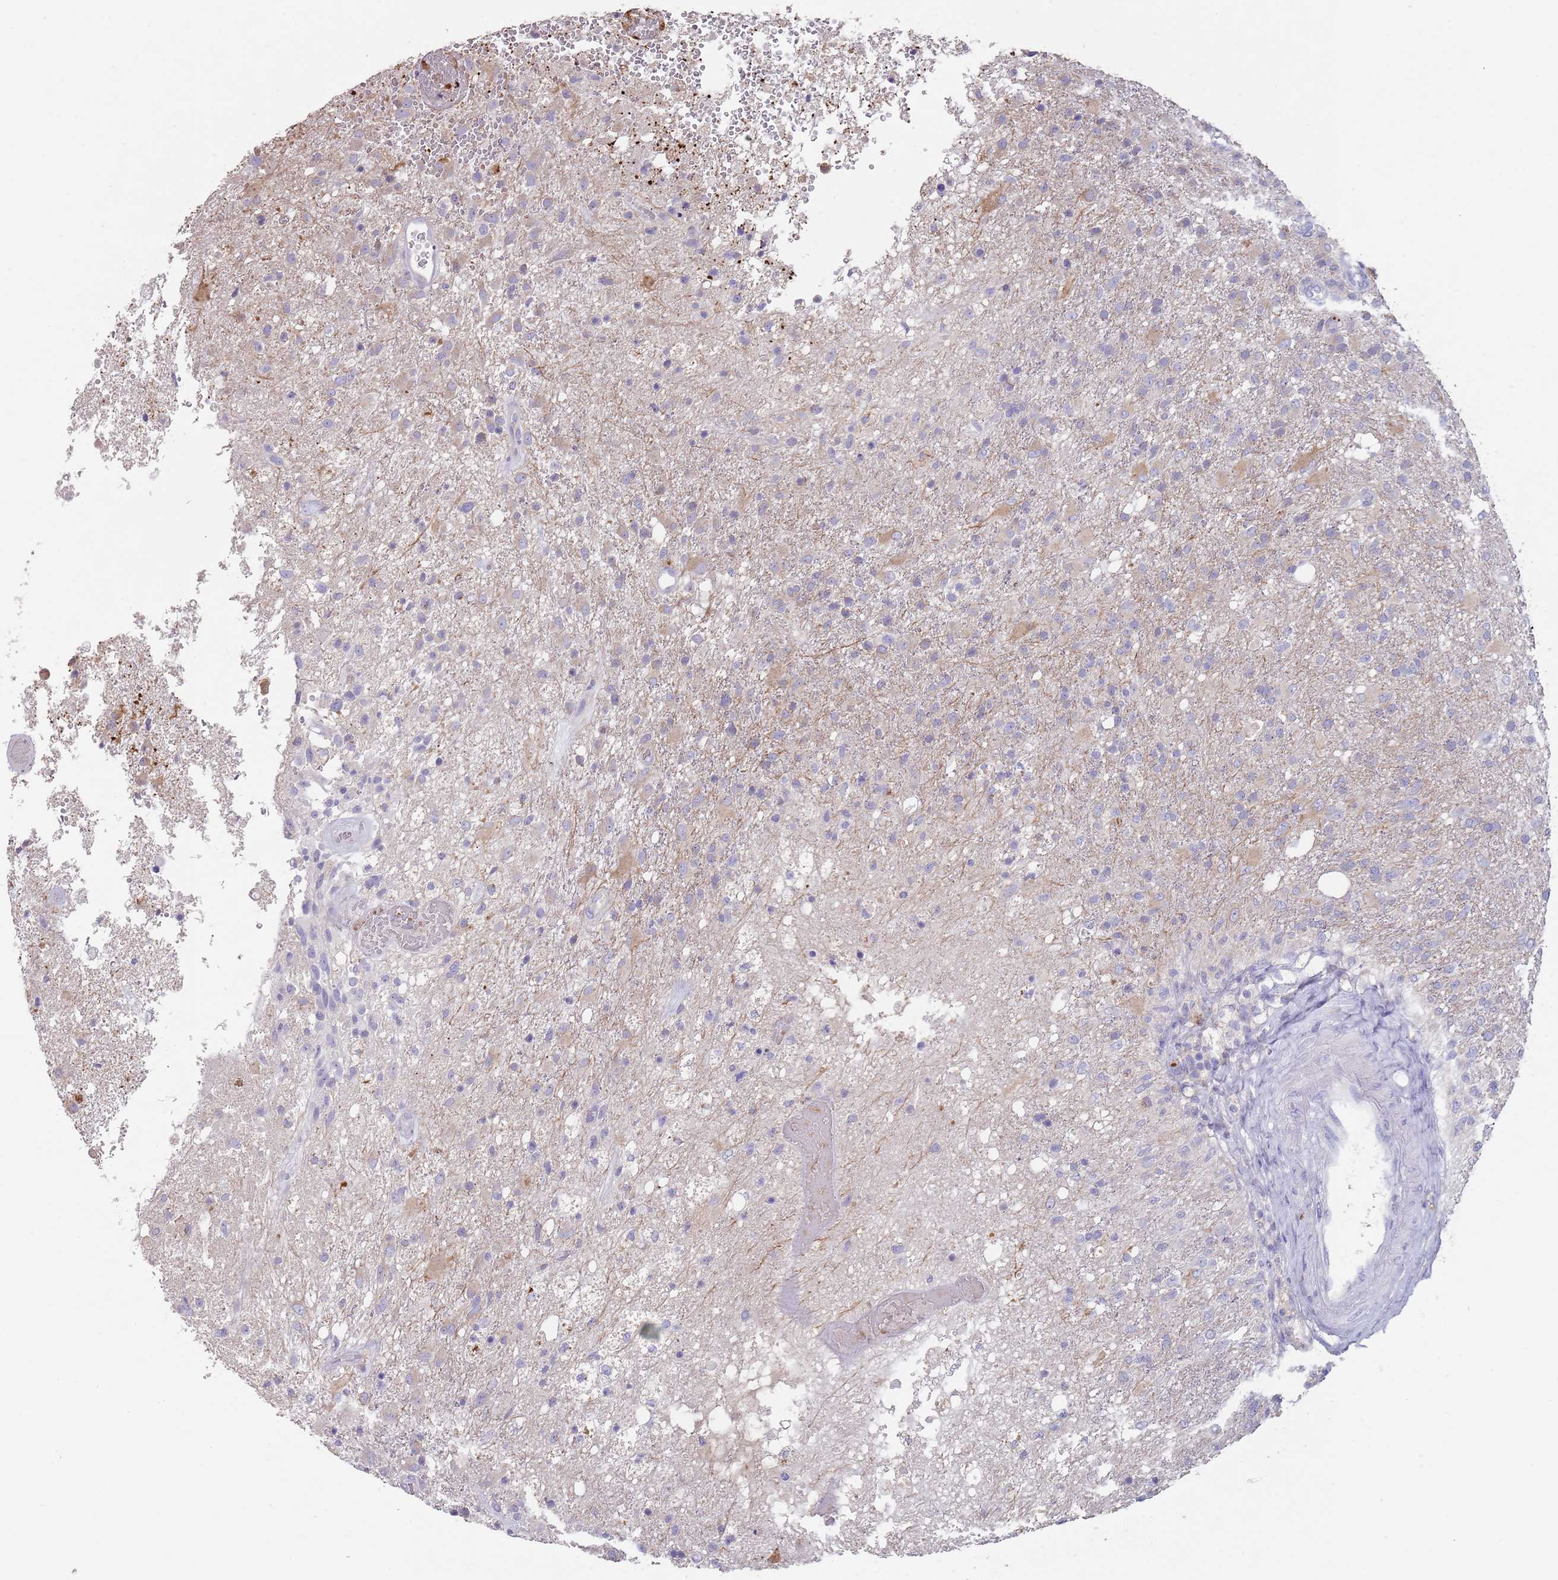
{"staining": {"intensity": "weak", "quantity": "<25%", "location": "cytoplasmic/membranous"}, "tissue": "glioma", "cell_type": "Tumor cells", "image_type": "cancer", "snomed": [{"axis": "morphology", "description": "Glioma, malignant, High grade"}, {"axis": "topography", "description": "Brain"}], "caption": "DAB immunohistochemical staining of human high-grade glioma (malignant) demonstrates no significant staining in tumor cells.", "gene": "TMEM251", "patient": {"sex": "female", "age": 74}}